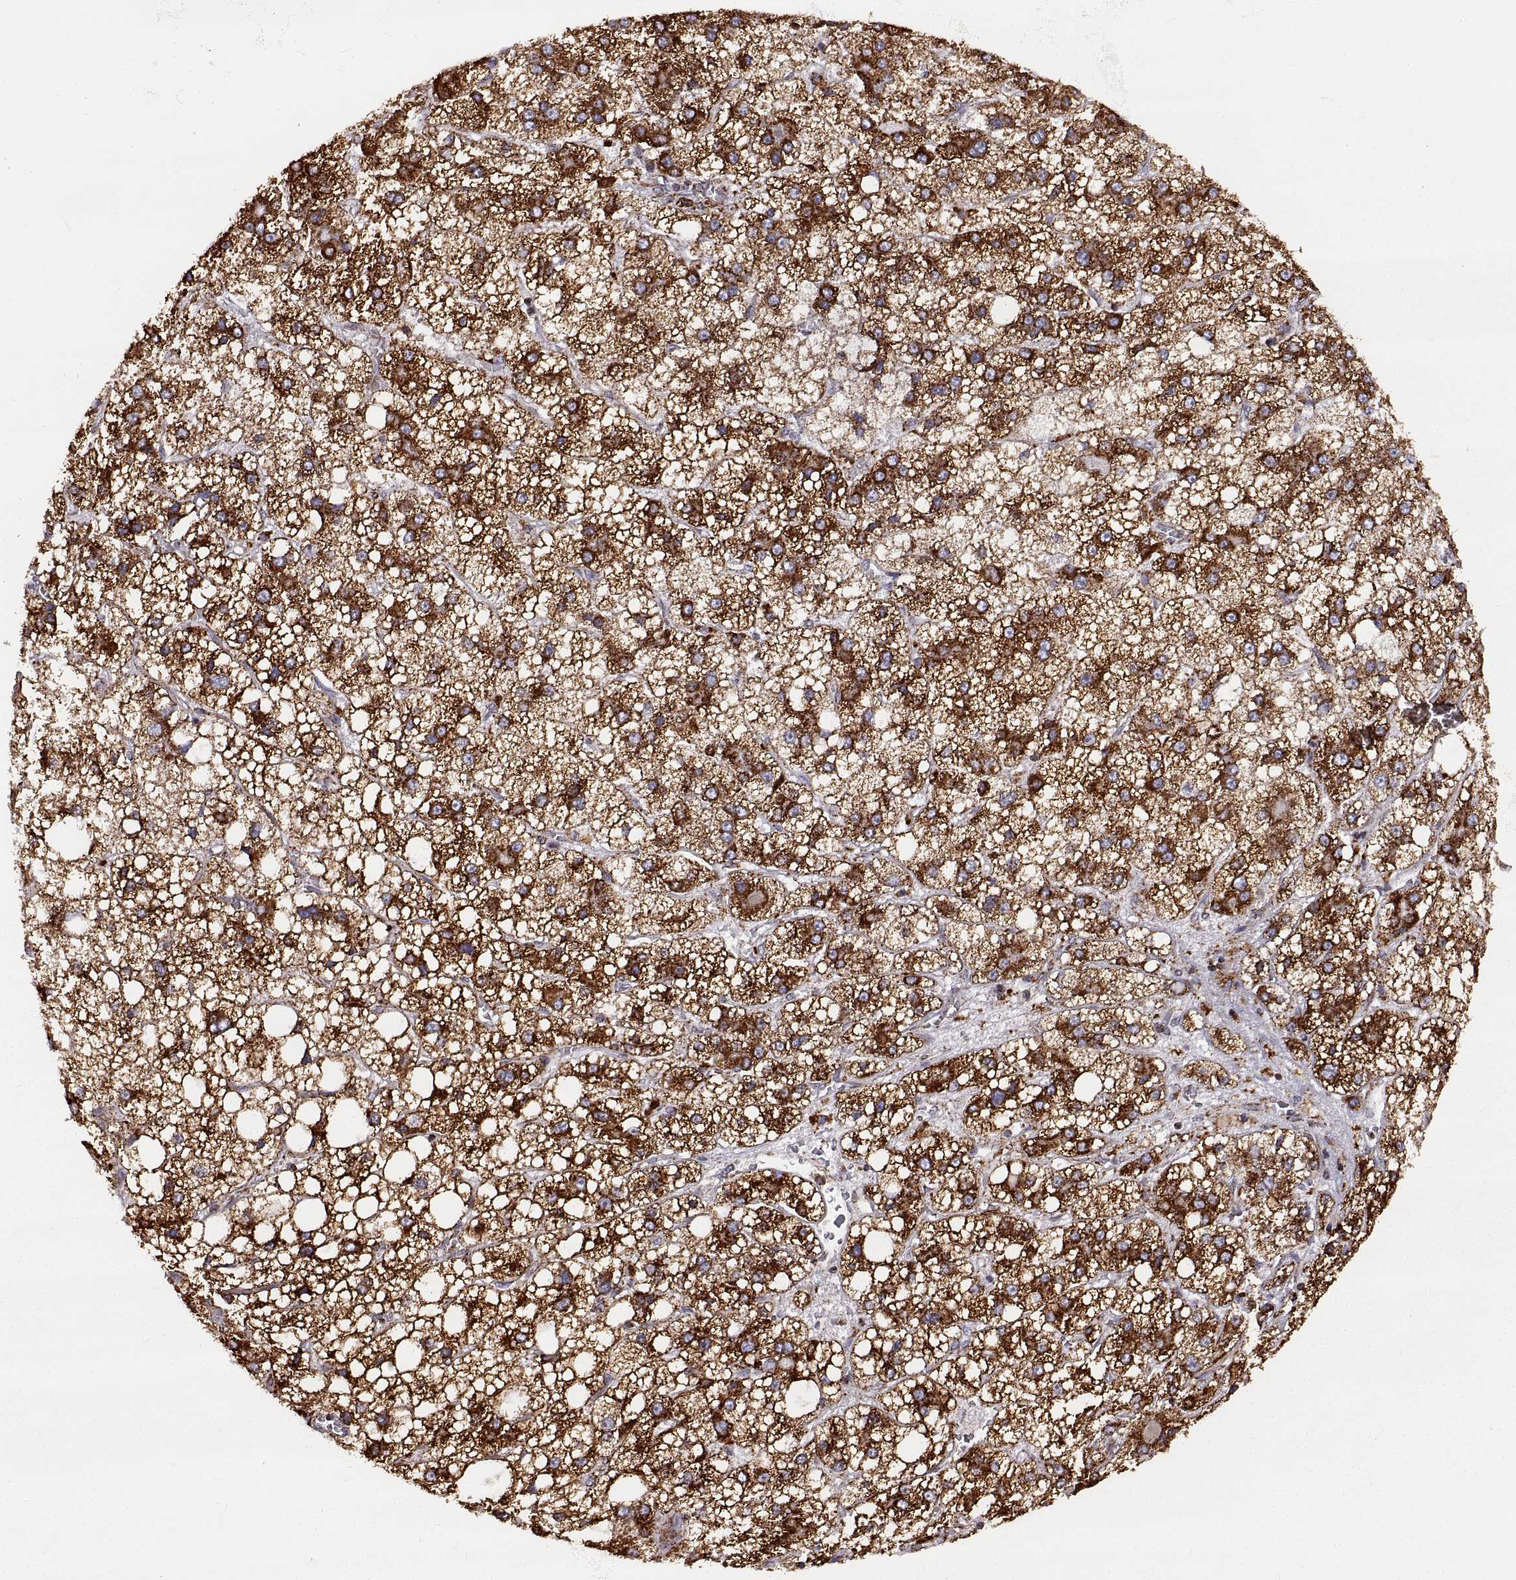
{"staining": {"intensity": "strong", "quantity": ">75%", "location": "cytoplasmic/membranous"}, "tissue": "liver cancer", "cell_type": "Tumor cells", "image_type": "cancer", "snomed": [{"axis": "morphology", "description": "Carcinoma, Hepatocellular, NOS"}, {"axis": "topography", "description": "Liver"}], "caption": "The micrograph exhibits a brown stain indicating the presence of a protein in the cytoplasmic/membranous of tumor cells in liver cancer (hepatocellular carcinoma).", "gene": "ARSD", "patient": {"sex": "male", "age": 73}}